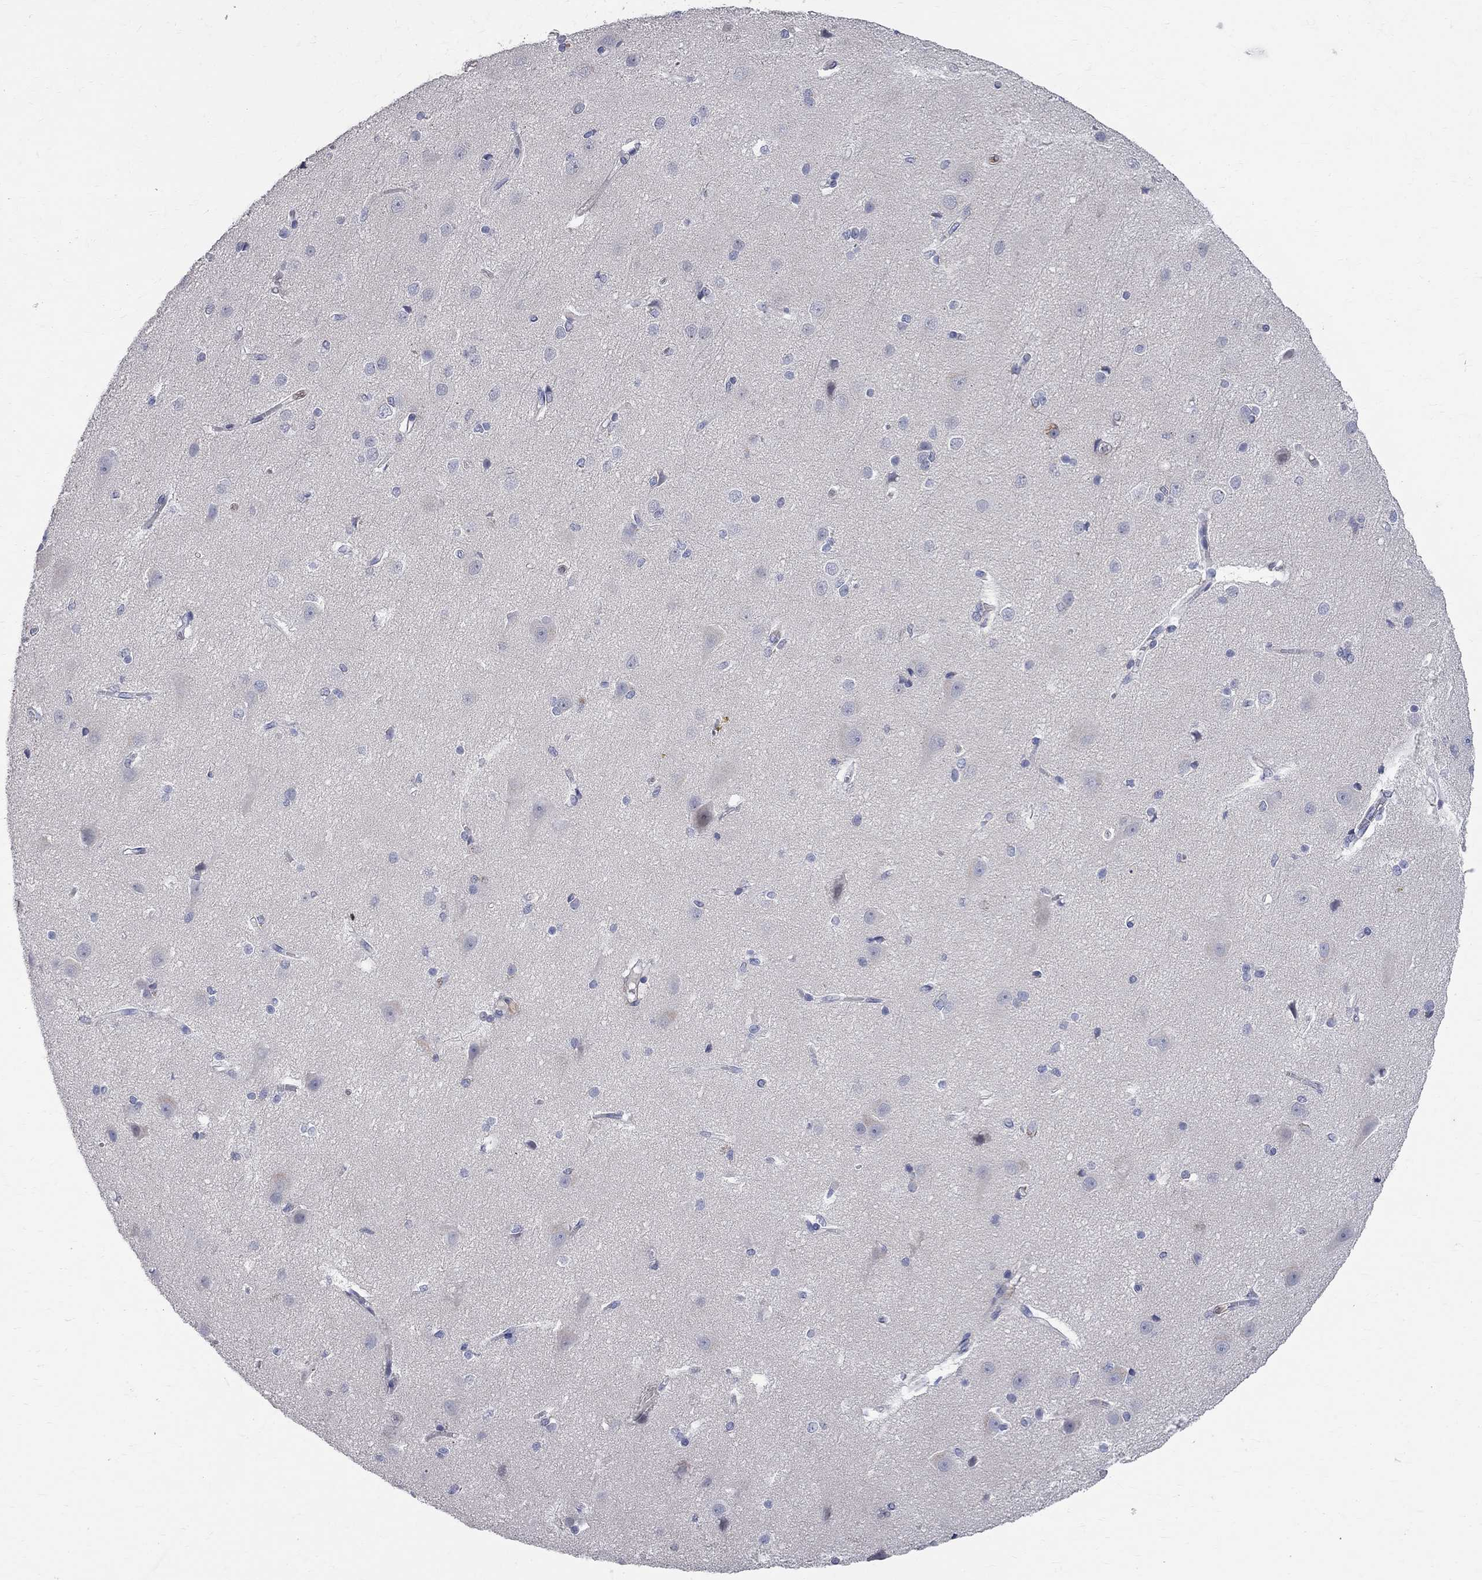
{"staining": {"intensity": "negative", "quantity": "none", "location": "none"}, "tissue": "cerebral cortex", "cell_type": "Endothelial cells", "image_type": "normal", "snomed": [{"axis": "morphology", "description": "Normal tissue, NOS"}, {"axis": "topography", "description": "Cerebral cortex"}], "caption": "This is an IHC image of normal cerebral cortex. There is no positivity in endothelial cells.", "gene": "ACSL1", "patient": {"sex": "male", "age": 37}}